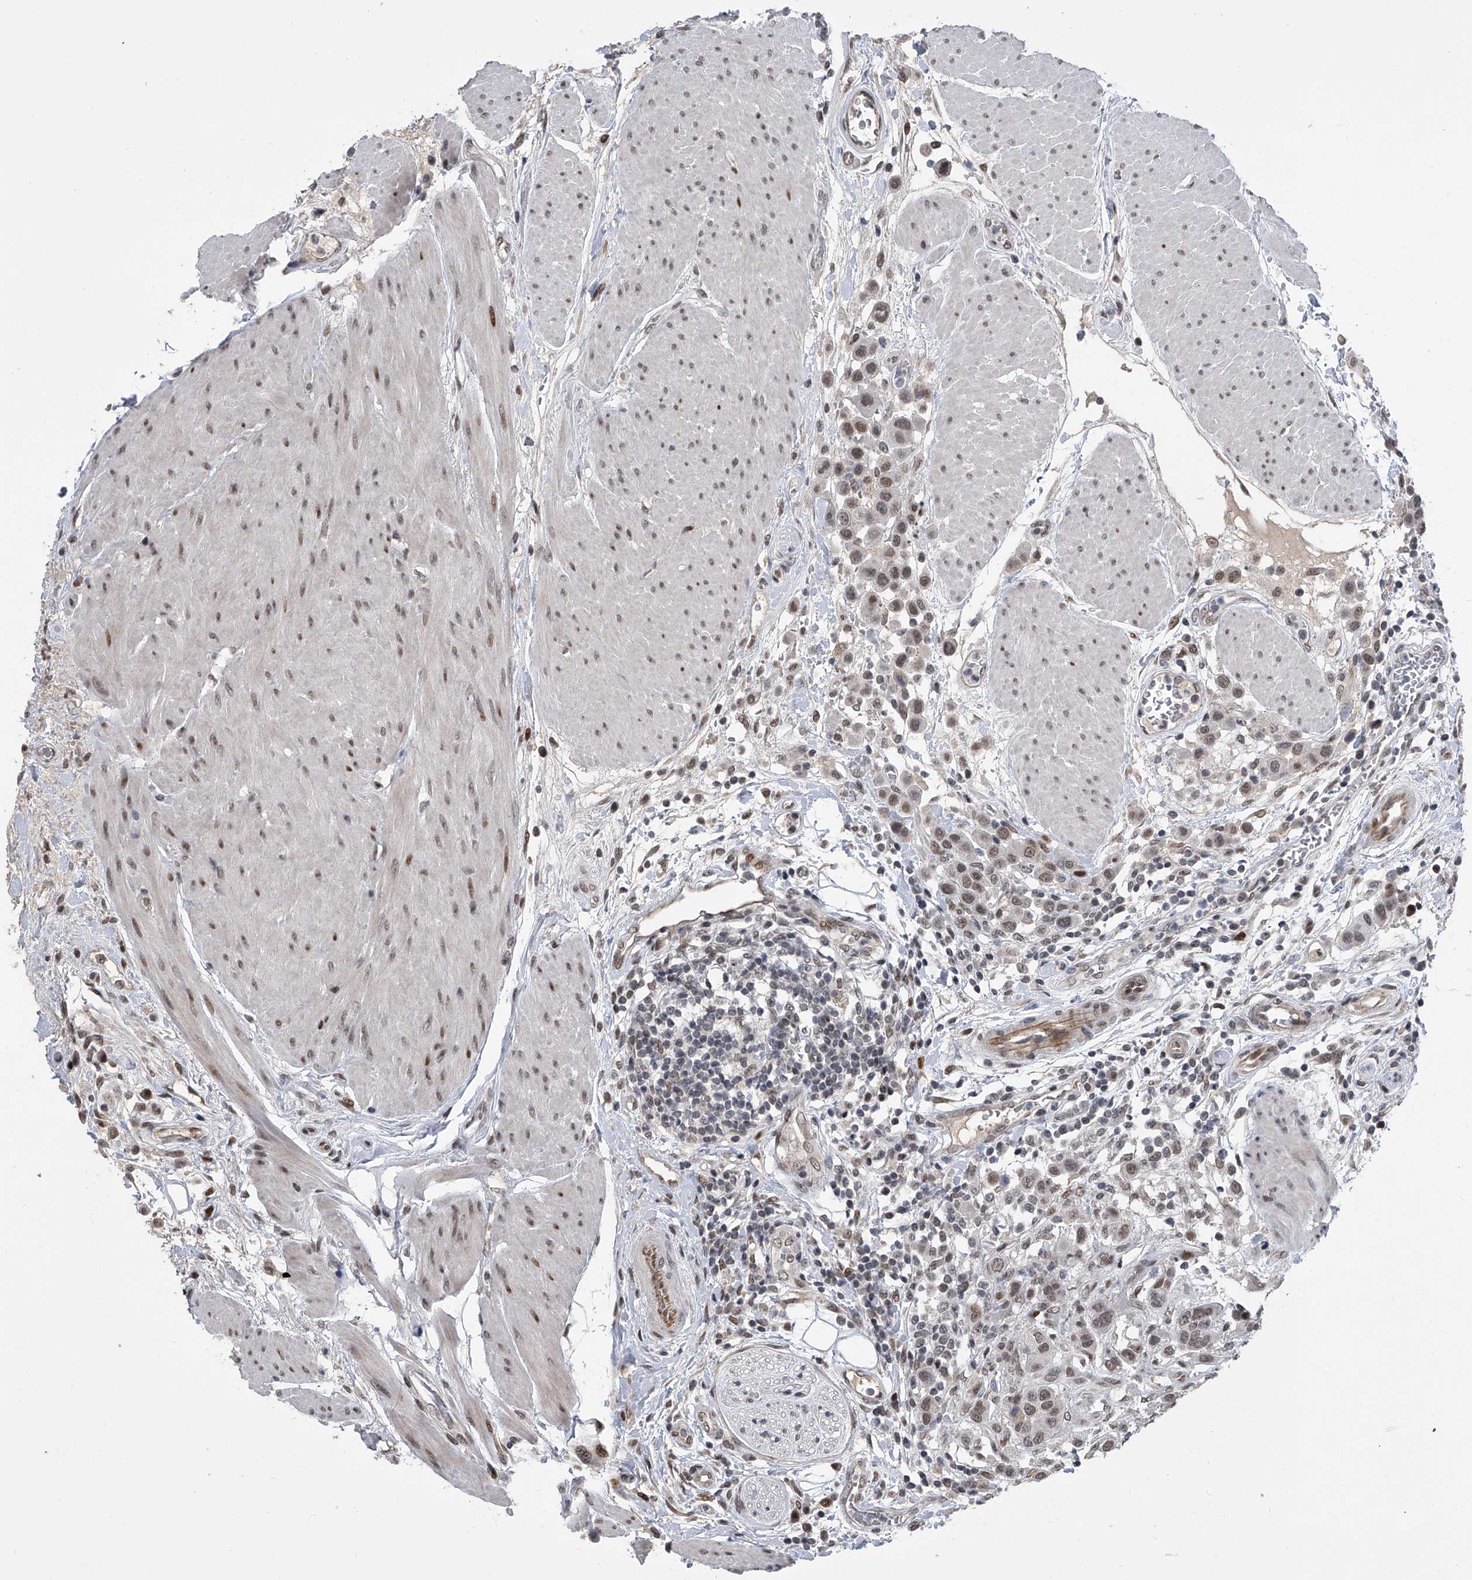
{"staining": {"intensity": "weak", "quantity": "25%-75%", "location": "nuclear"}, "tissue": "urothelial cancer", "cell_type": "Tumor cells", "image_type": "cancer", "snomed": [{"axis": "morphology", "description": "Urothelial carcinoma, High grade"}, {"axis": "topography", "description": "Urinary bladder"}], "caption": "Urothelial carcinoma (high-grade) stained with a brown dye reveals weak nuclear positive expression in approximately 25%-75% of tumor cells.", "gene": "ZNF426", "patient": {"sex": "male", "age": 50}}